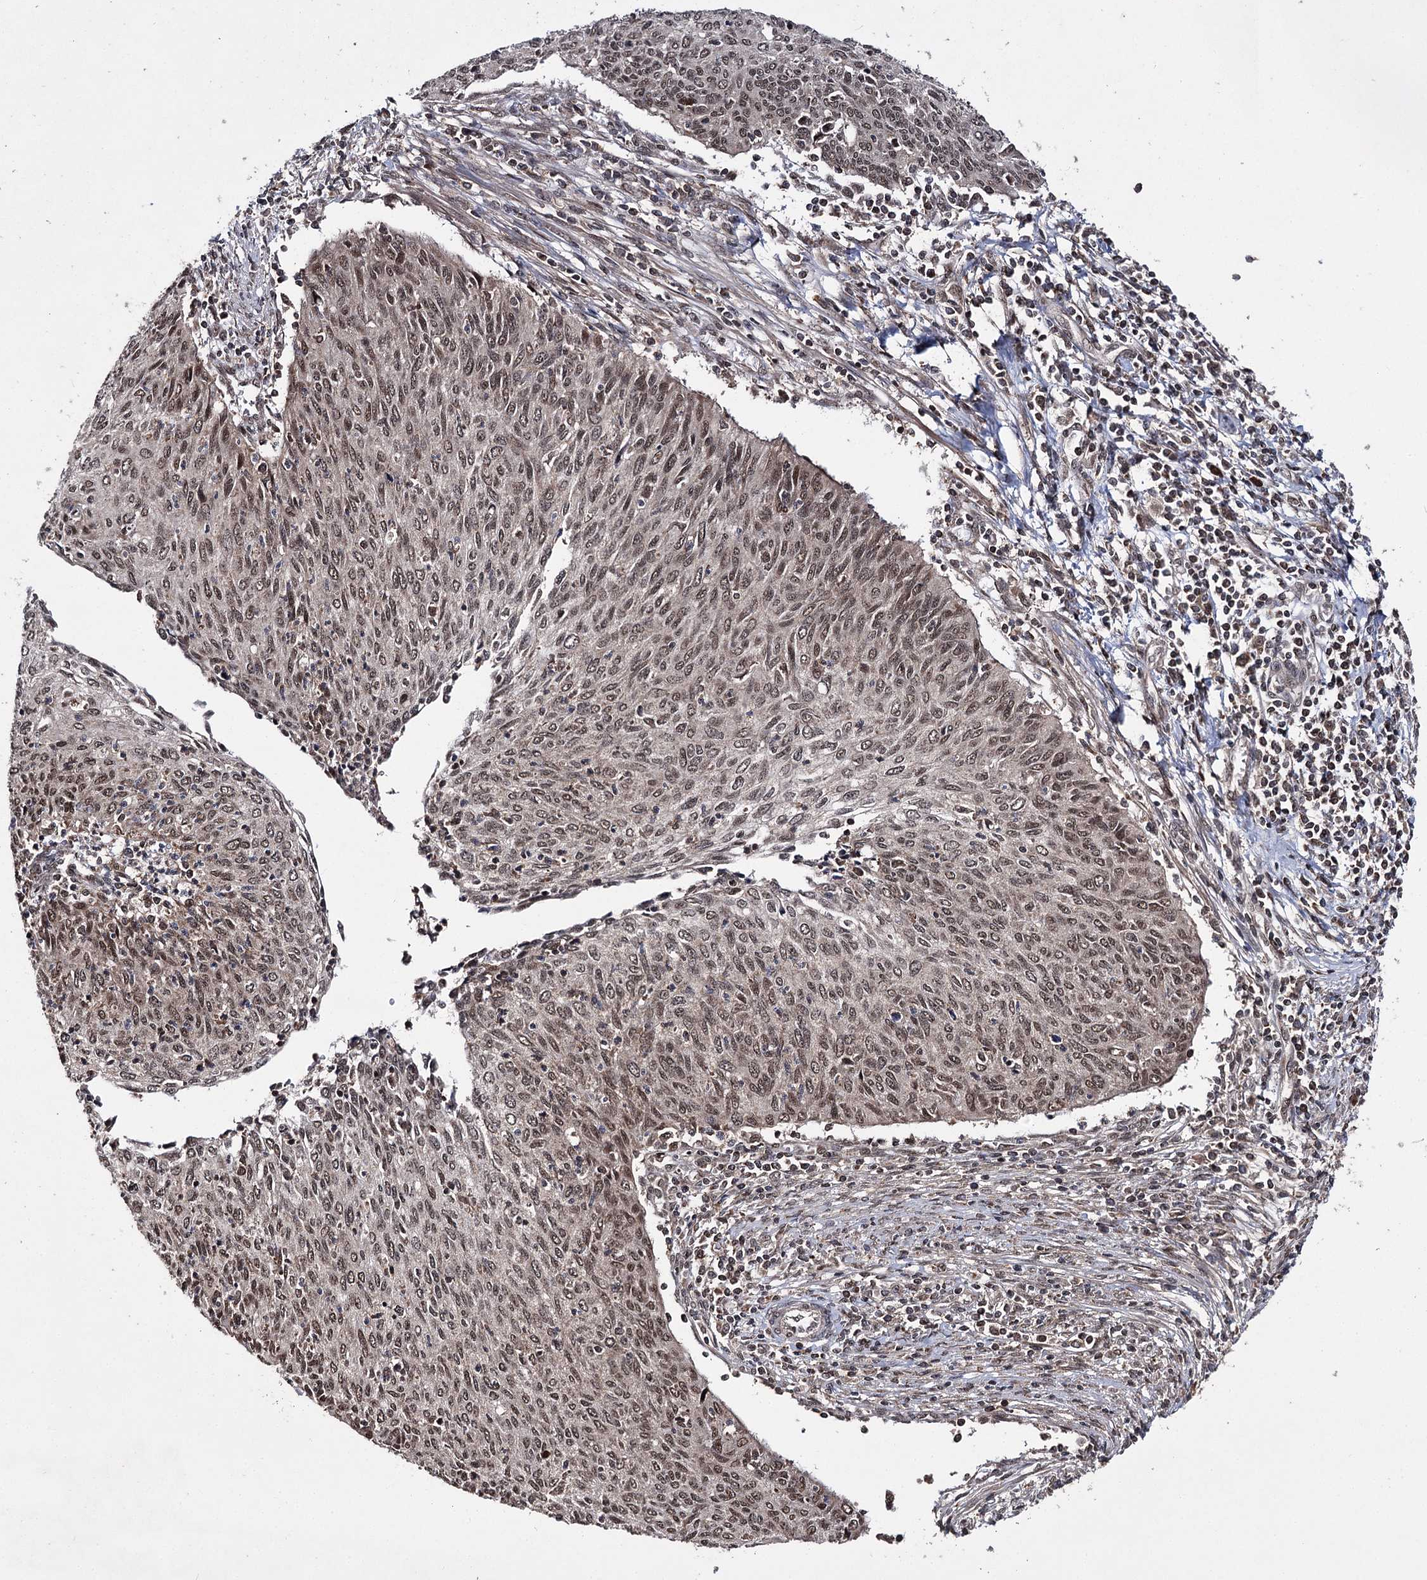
{"staining": {"intensity": "moderate", "quantity": "25%-75%", "location": "nuclear"}, "tissue": "cervical cancer", "cell_type": "Tumor cells", "image_type": "cancer", "snomed": [{"axis": "morphology", "description": "Squamous cell carcinoma, NOS"}, {"axis": "topography", "description": "Cervix"}], "caption": "Immunohistochemical staining of human squamous cell carcinoma (cervical) shows medium levels of moderate nuclear protein positivity in approximately 25%-75% of tumor cells. (DAB (3,3'-diaminobenzidine) IHC, brown staining for protein, blue staining for nuclei).", "gene": "FAM53B", "patient": {"sex": "female", "age": 38}}